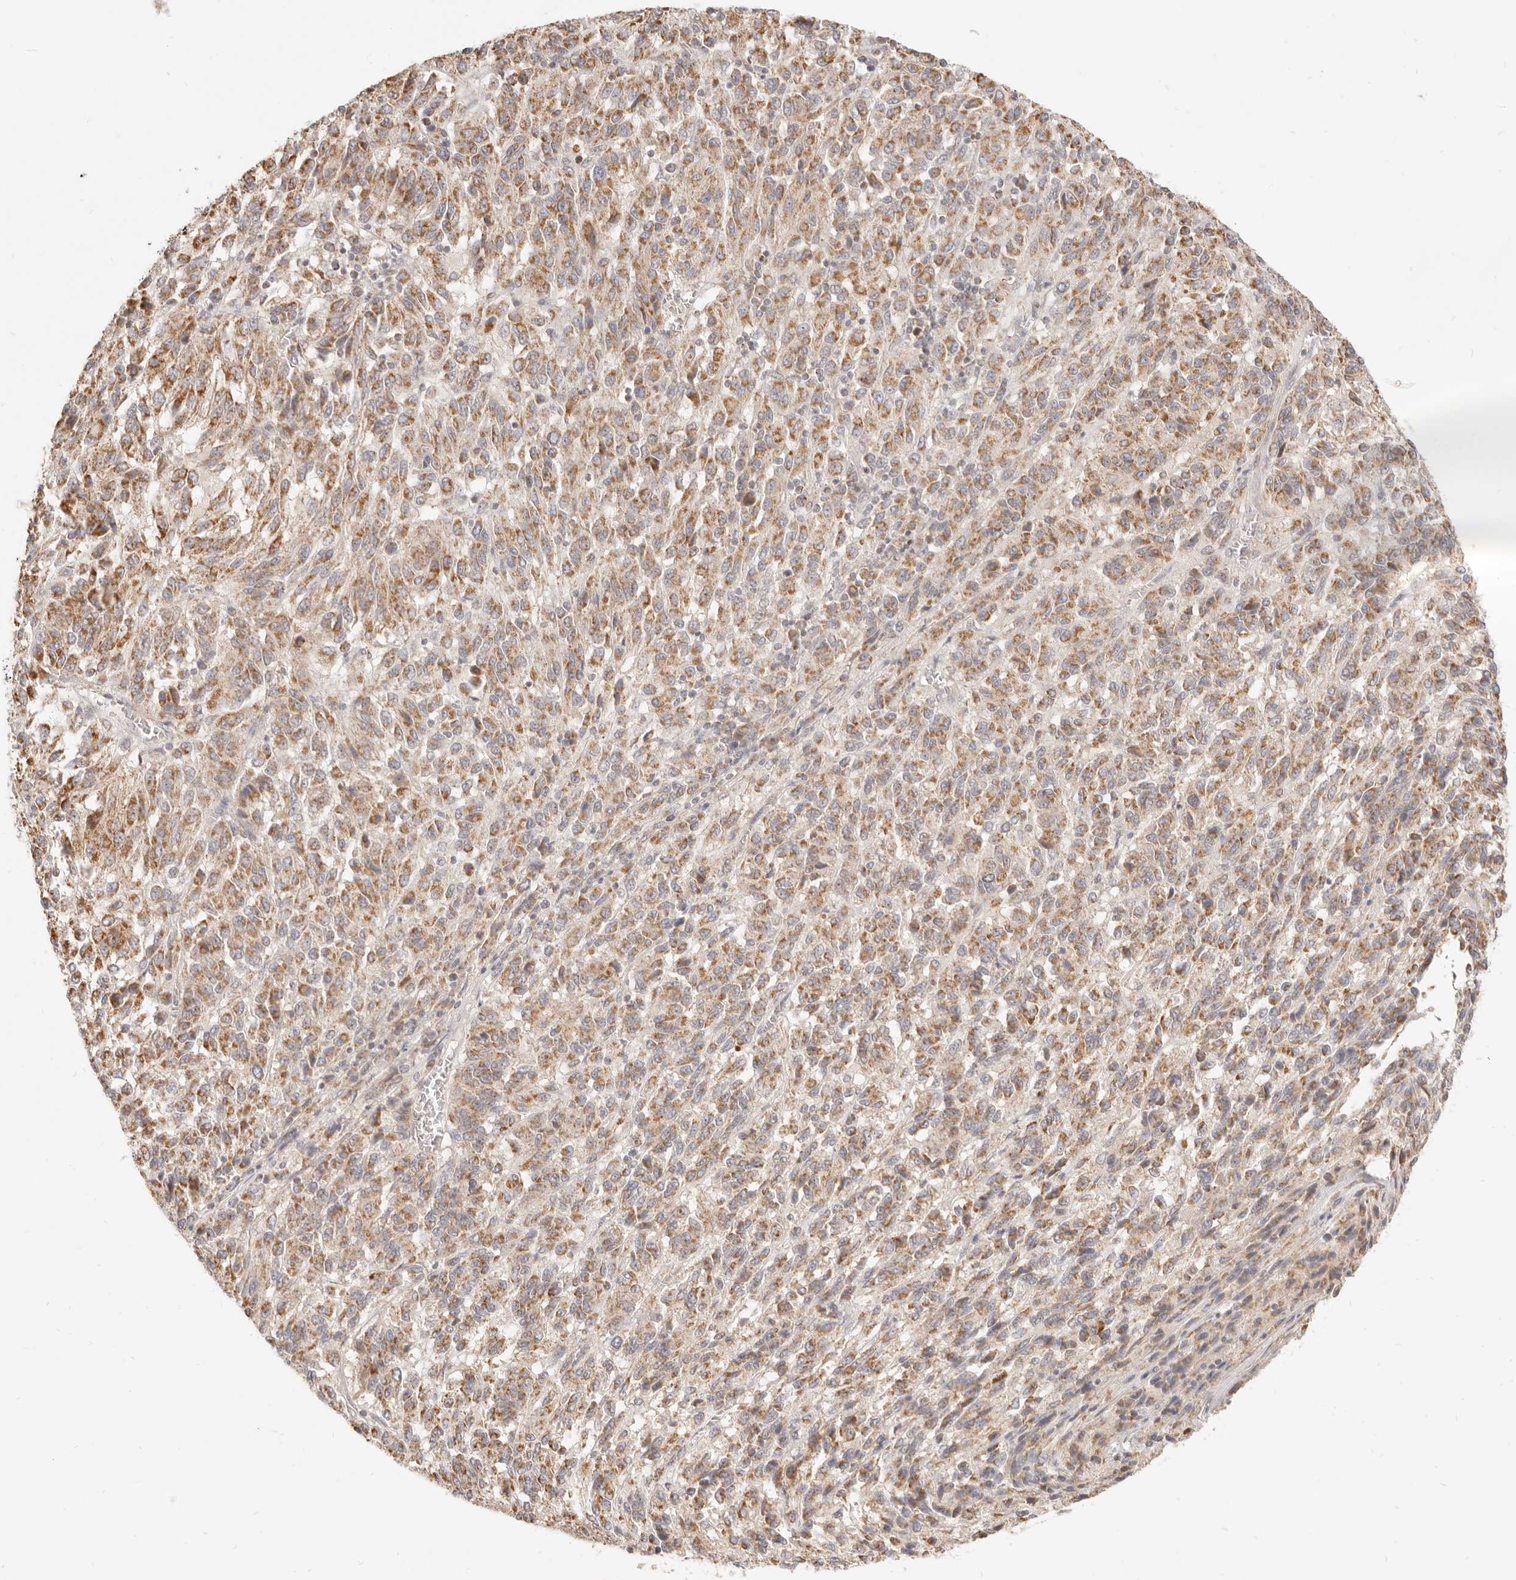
{"staining": {"intensity": "moderate", "quantity": ">75%", "location": "cytoplasmic/membranous"}, "tissue": "melanoma", "cell_type": "Tumor cells", "image_type": "cancer", "snomed": [{"axis": "morphology", "description": "Malignant melanoma, Metastatic site"}, {"axis": "topography", "description": "Lung"}], "caption": "Human melanoma stained with a brown dye shows moderate cytoplasmic/membranous positive staining in approximately >75% of tumor cells.", "gene": "CPLANE2", "patient": {"sex": "male", "age": 64}}